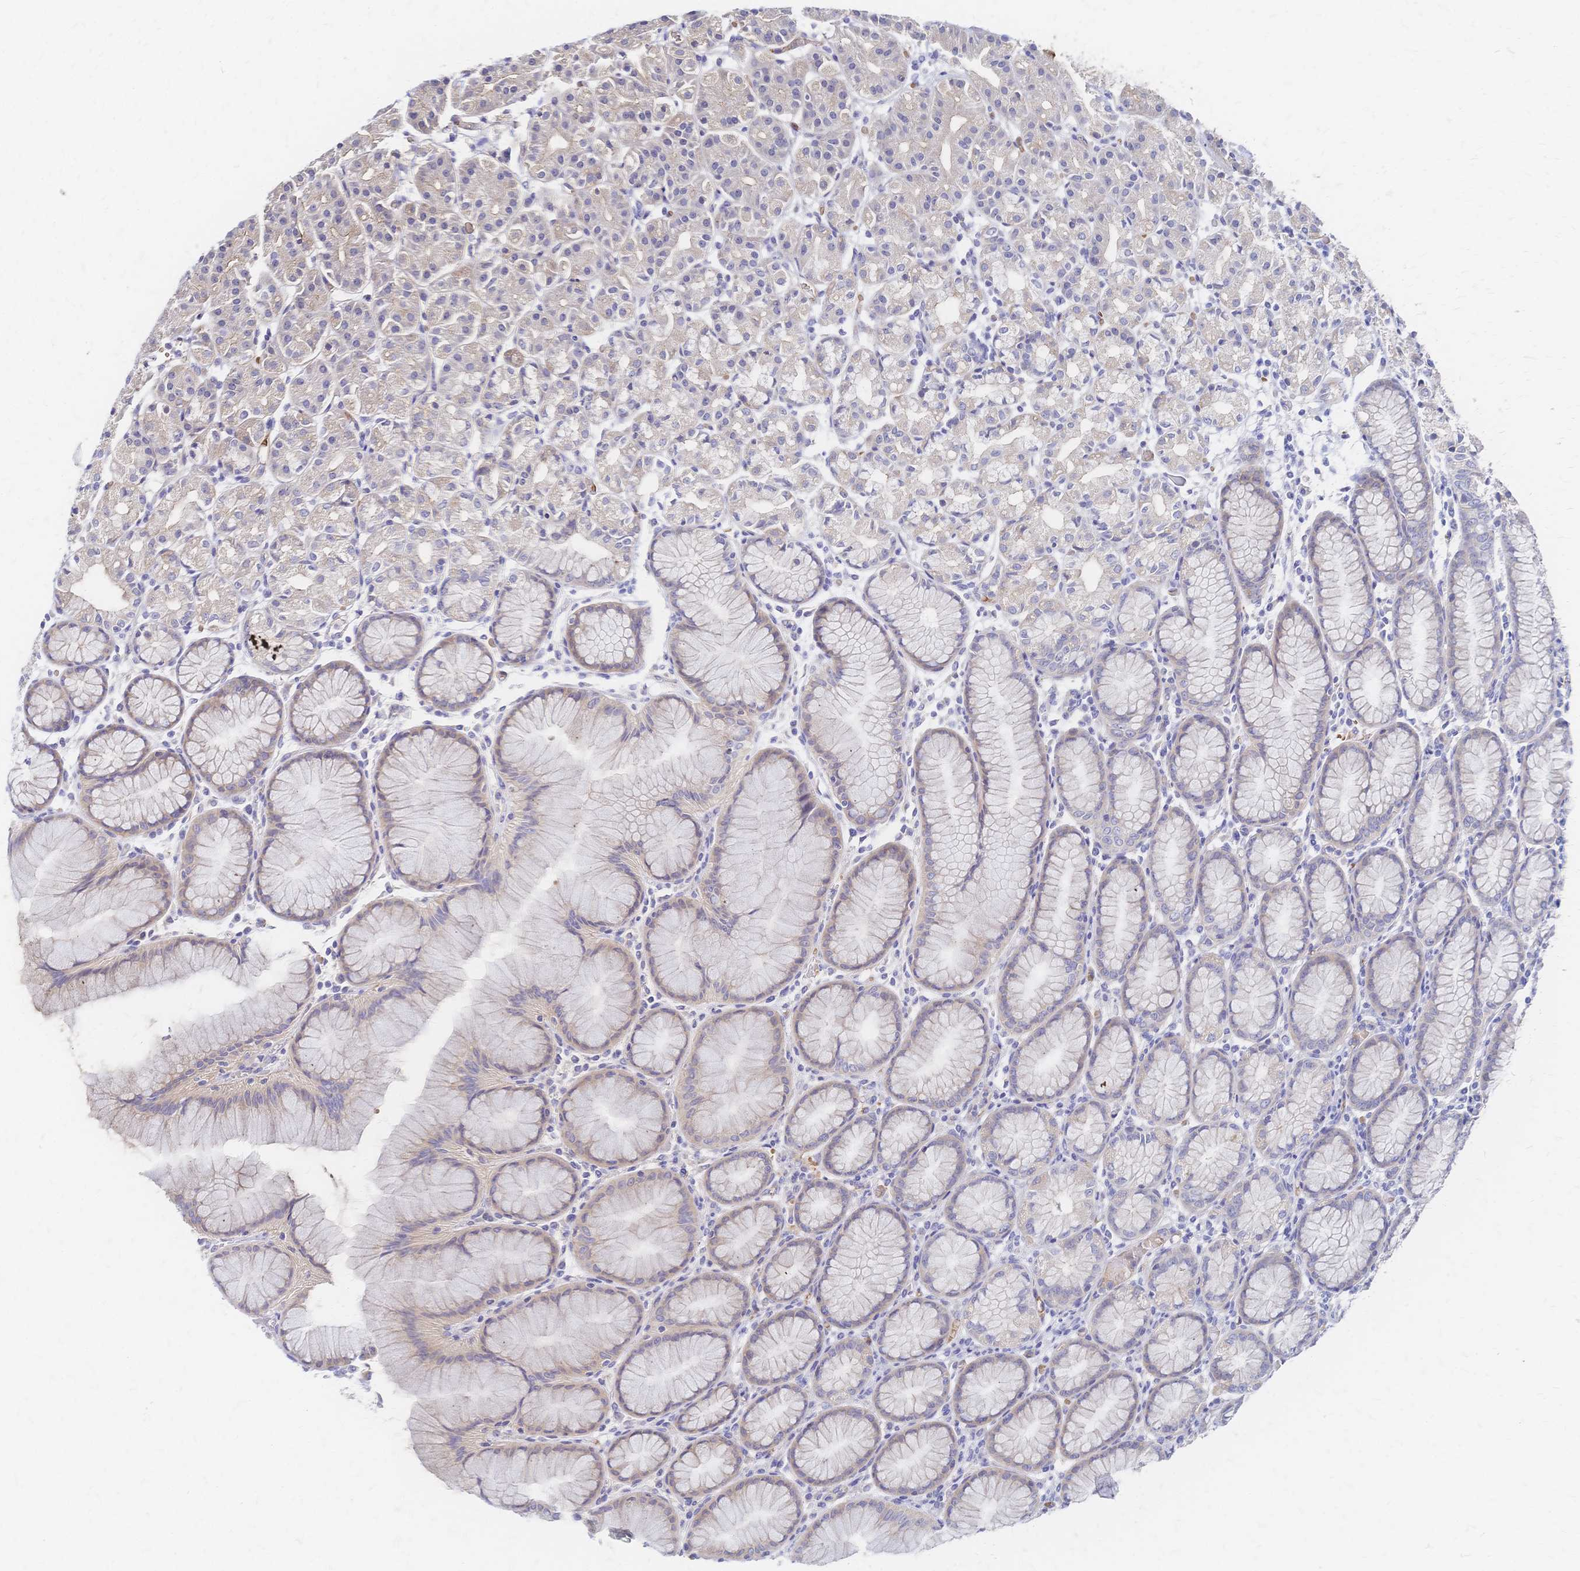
{"staining": {"intensity": "weak", "quantity": "25%-75%", "location": "cytoplasmic/membranous"}, "tissue": "stomach", "cell_type": "Glandular cells", "image_type": "normal", "snomed": [{"axis": "morphology", "description": "Normal tissue, NOS"}, {"axis": "topography", "description": "Stomach"}], "caption": "DAB immunohistochemical staining of normal human stomach exhibits weak cytoplasmic/membranous protein staining in about 25%-75% of glandular cells. (brown staining indicates protein expression, while blue staining denotes nuclei).", "gene": "SLC5A1", "patient": {"sex": "female", "age": 57}}